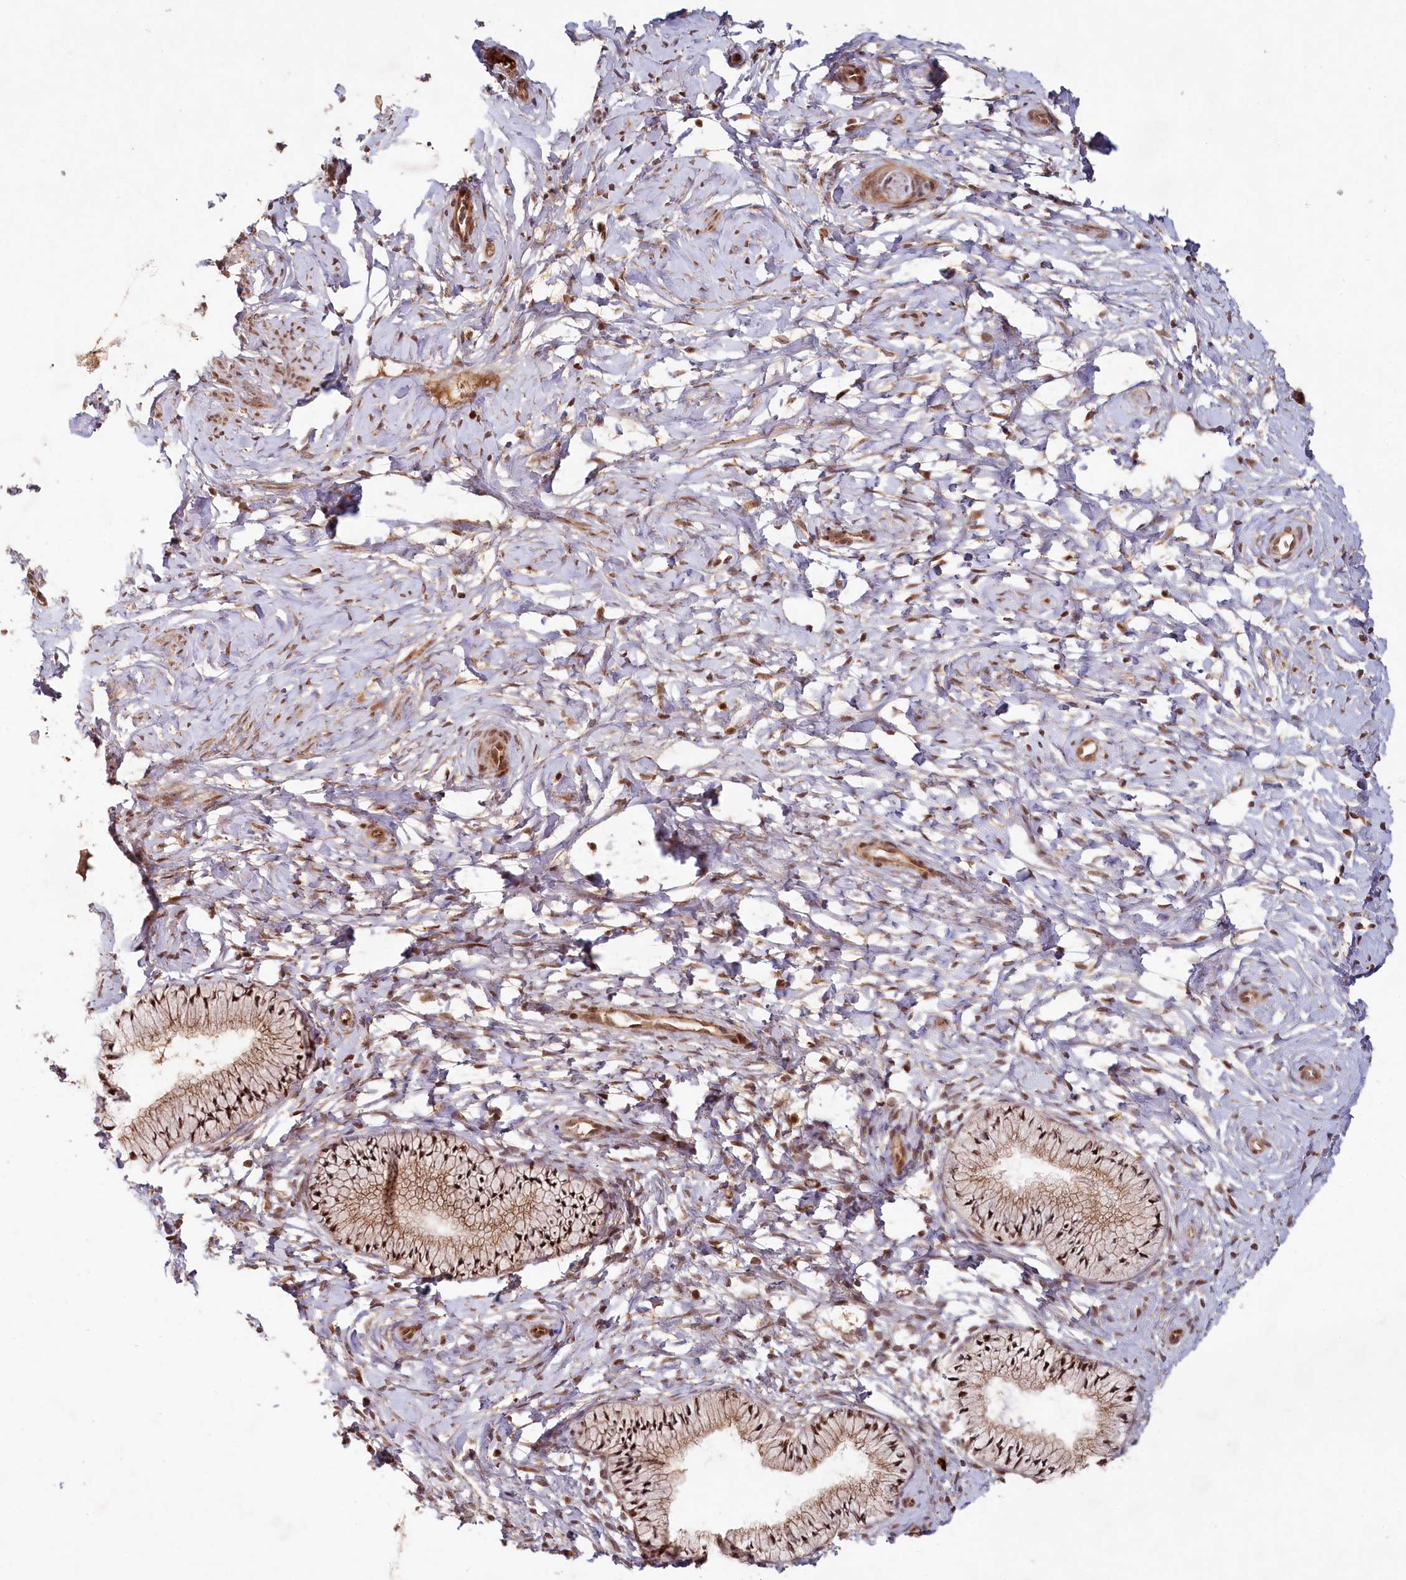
{"staining": {"intensity": "moderate", "quantity": ">75%", "location": "cytoplasmic/membranous,nuclear"}, "tissue": "cervix", "cell_type": "Glandular cells", "image_type": "normal", "snomed": [{"axis": "morphology", "description": "Normal tissue, NOS"}, {"axis": "topography", "description": "Cervix"}], "caption": "IHC histopathology image of benign cervix: human cervix stained using immunohistochemistry demonstrates medium levels of moderate protein expression localized specifically in the cytoplasmic/membranous,nuclear of glandular cells, appearing as a cytoplasmic/membranous,nuclear brown color.", "gene": "WAPL", "patient": {"sex": "female", "age": 33}}